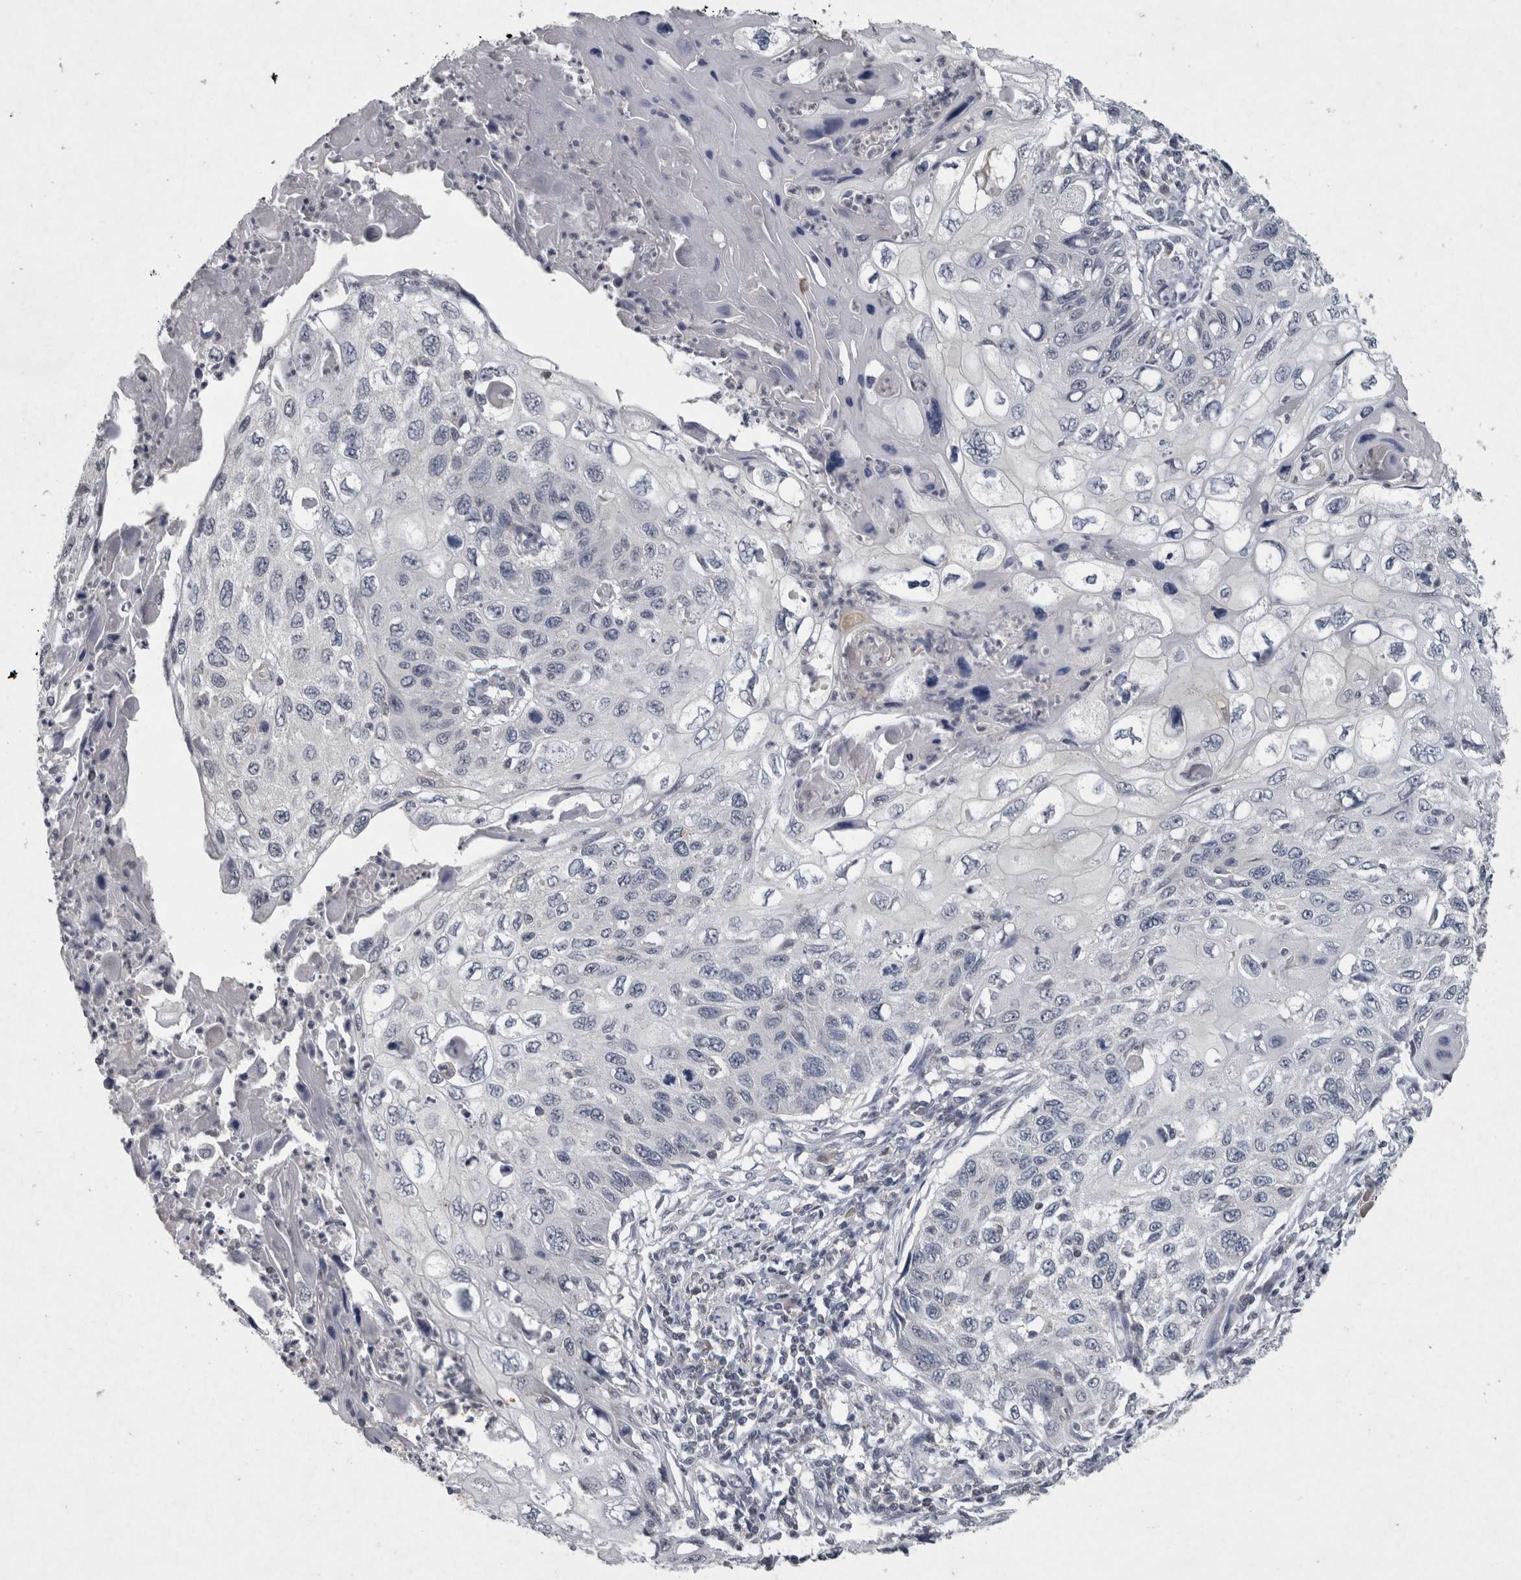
{"staining": {"intensity": "negative", "quantity": "none", "location": "none"}, "tissue": "cervical cancer", "cell_type": "Tumor cells", "image_type": "cancer", "snomed": [{"axis": "morphology", "description": "Squamous cell carcinoma, NOS"}, {"axis": "topography", "description": "Cervix"}], "caption": "There is no significant positivity in tumor cells of squamous cell carcinoma (cervical). (IHC, brightfield microscopy, high magnification).", "gene": "WNT7A", "patient": {"sex": "female", "age": 70}}